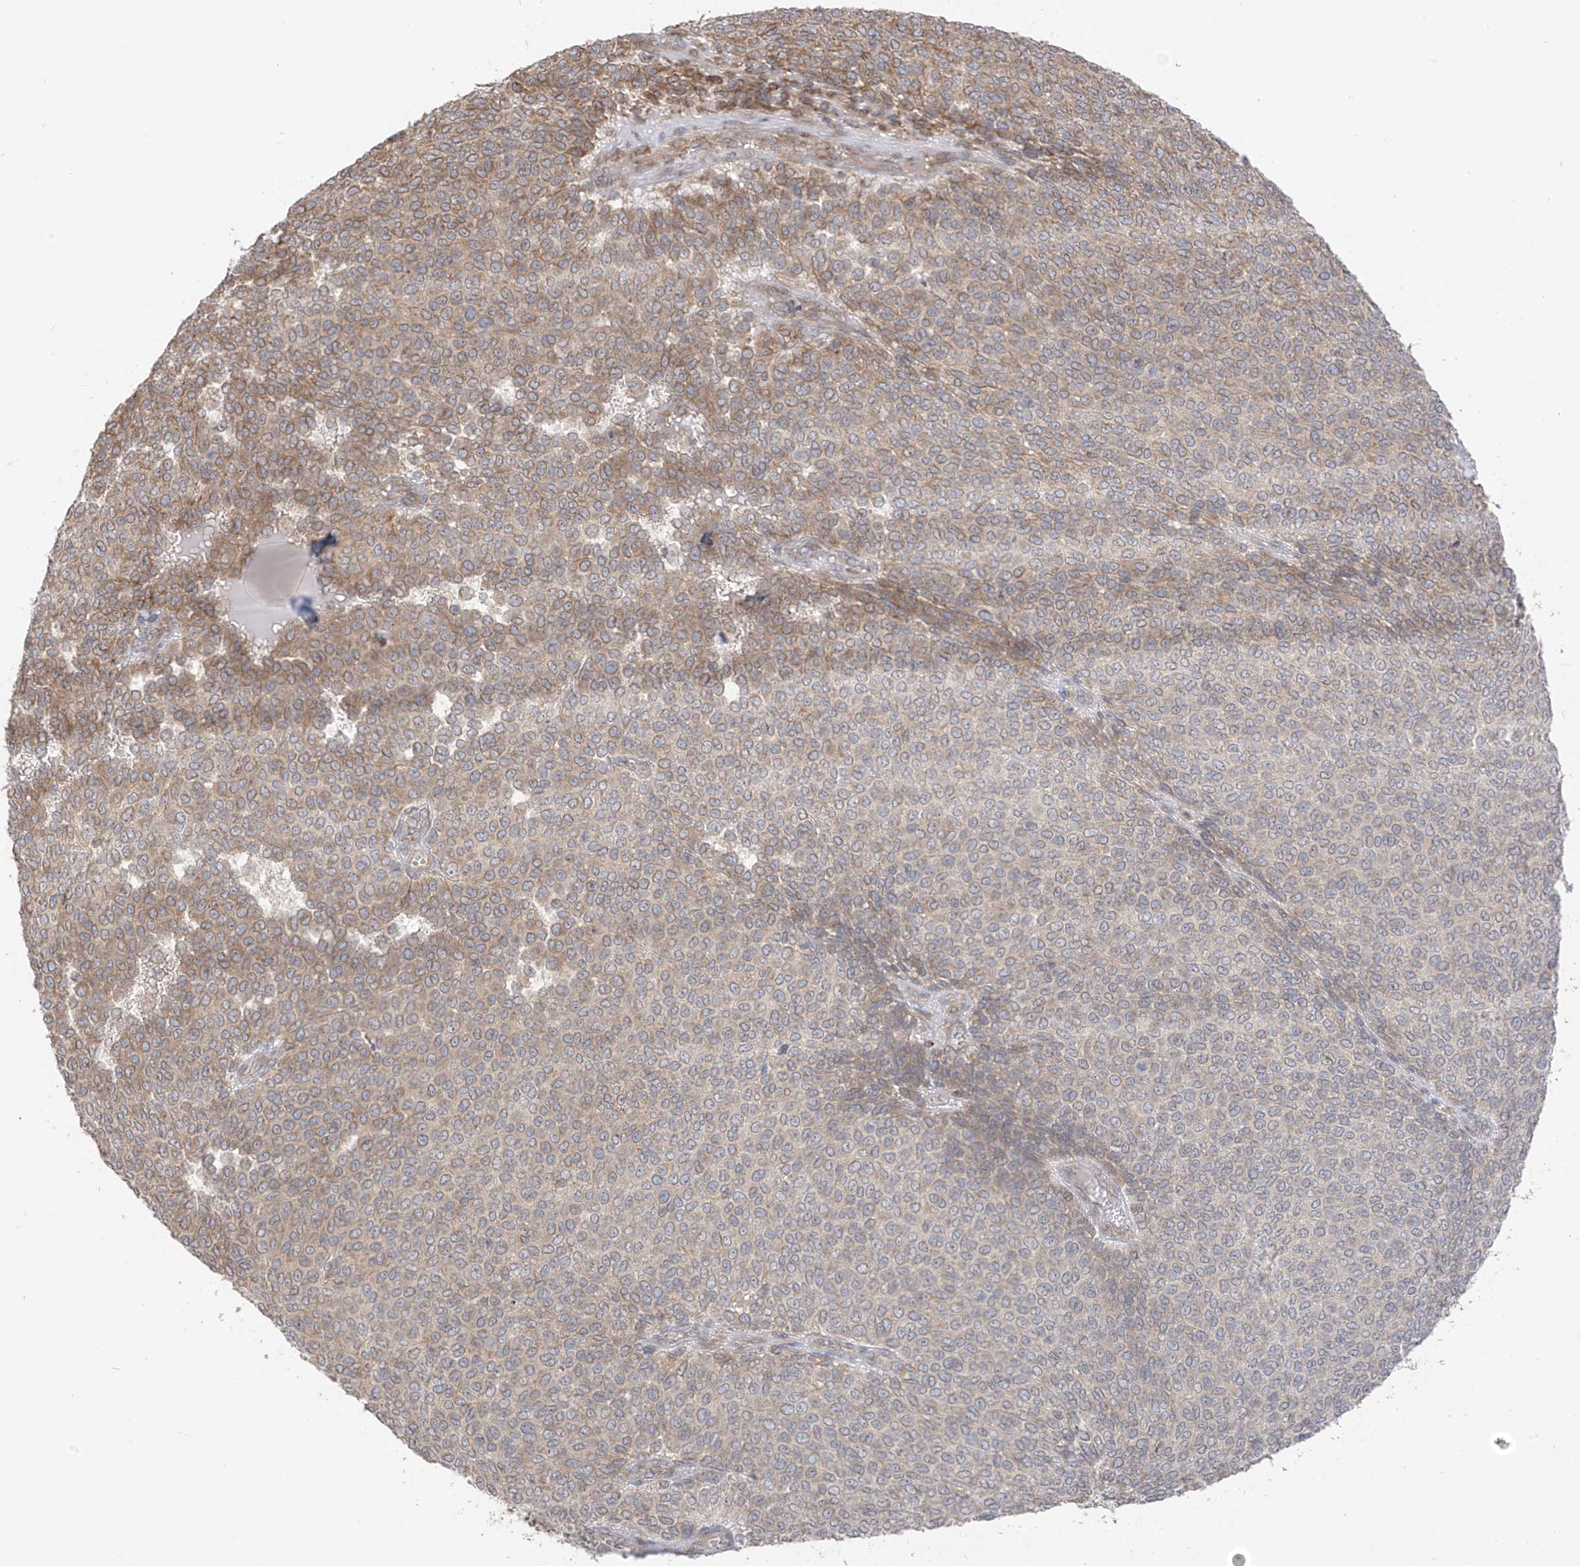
{"staining": {"intensity": "moderate", "quantity": "25%-75%", "location": "cytoplasmic/membranous"}, "tissue": "melanoma", "cell_type": "Tumor cells", "image_type": "cancer", "snomed": [{"axis": "morphology", "description": "Malignant melanoma, NOS"}, {"axis": "topography", "description": "Skin"}], "caption": "Protein analysis of melanoma tissue demonstrates moderate cytoplasmic/membranous positivity in approximately 25%-75% of tumor cells.", "gene": "NALCN", "patient": {"sex": "male", "age": 49}}